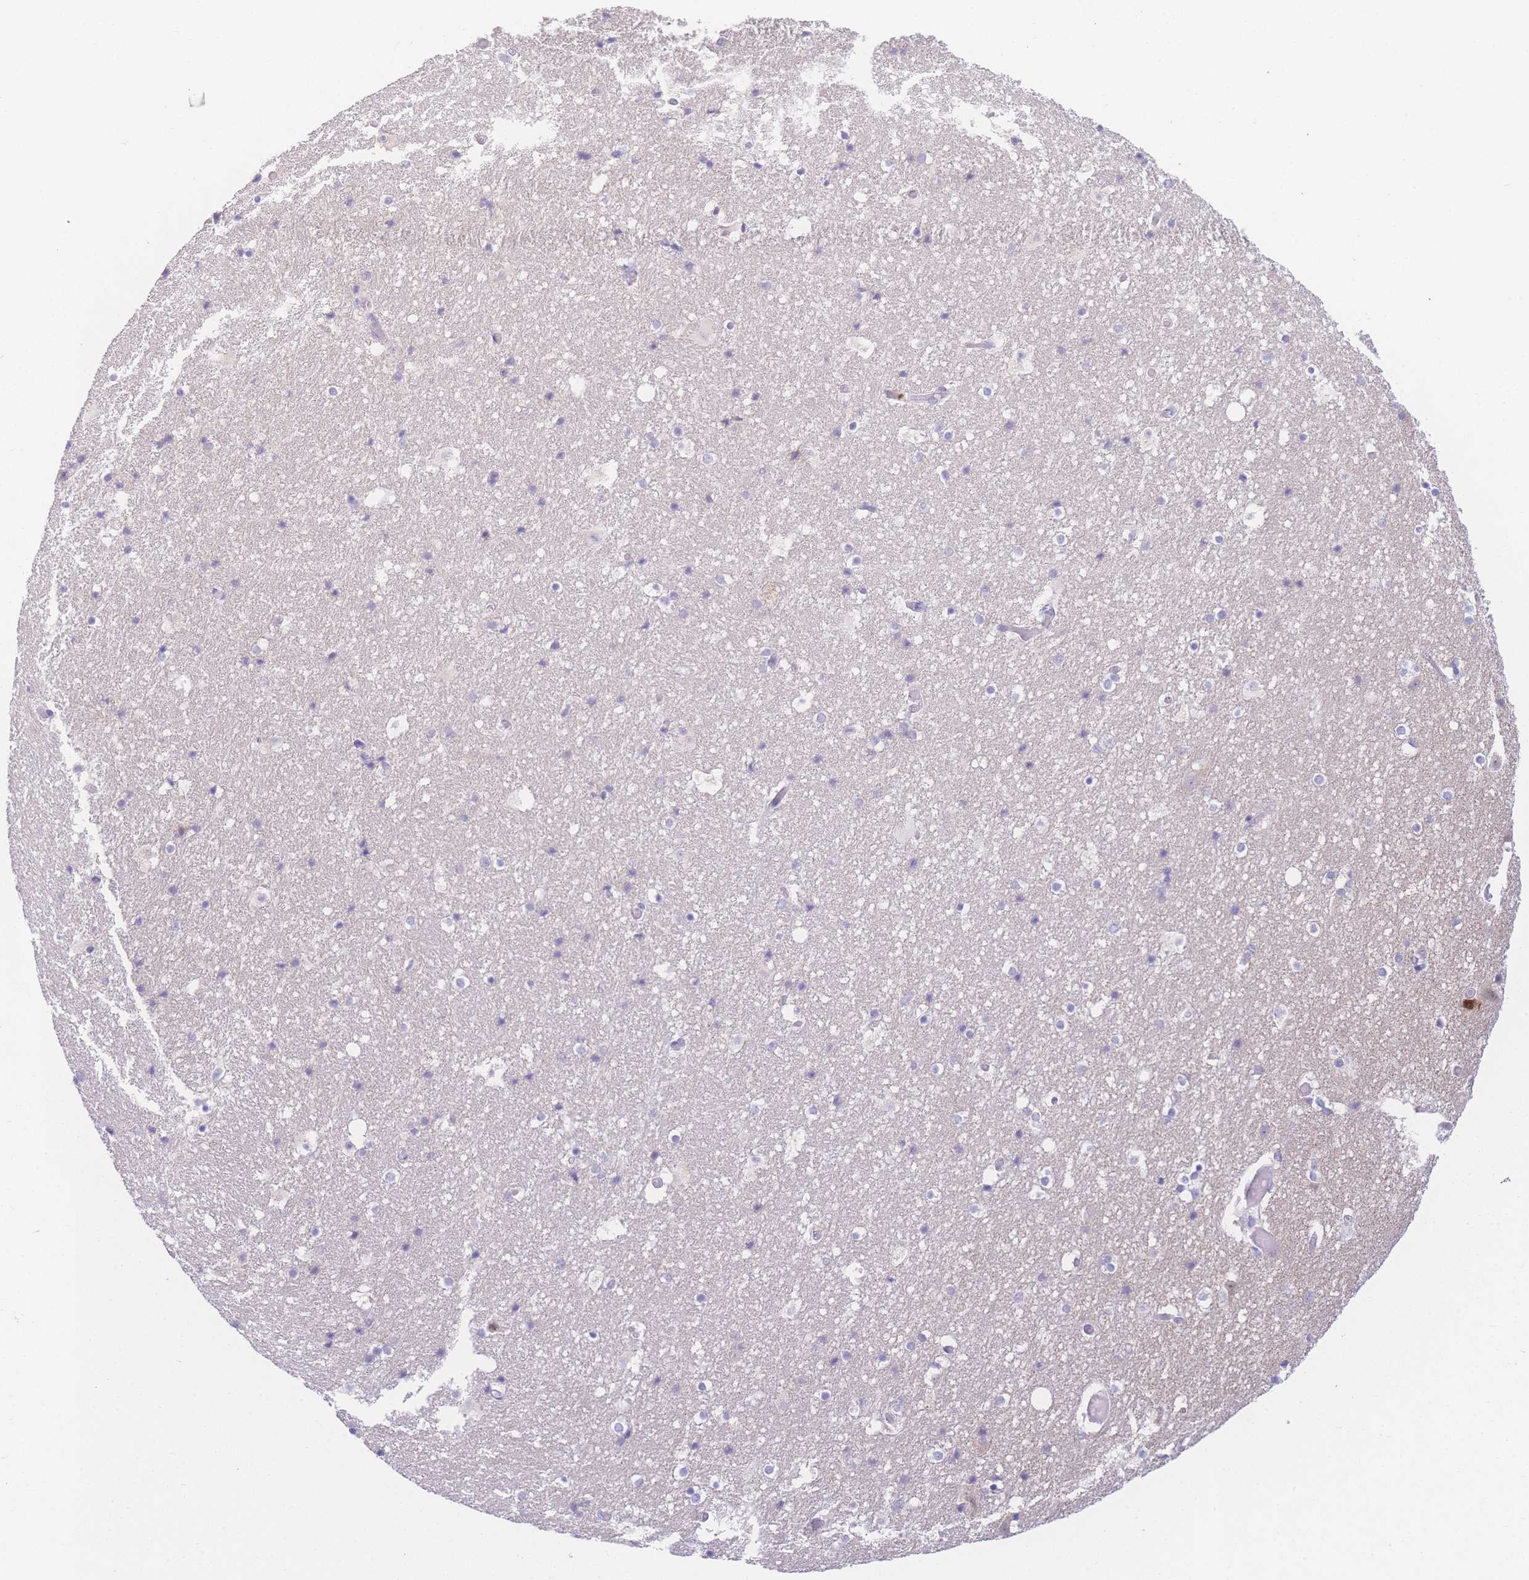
{"staining": {"intensity": "weak", "quantity": "<25%", "location": "cytoplasmic/membranous"}, "tissue": "hippocampus", "cell_type": "Glial cells", "image_type": "normal", "snomed": [{"axis": "morphology", "description": "Normal tissue, NOS"}, {"axis": "topography", "description": "Hippocampus"}], "caption": "This image is of unremarkable hippocampus stained with immunohistochemistry to label a protein in brown with the nuclei are counter-stained blue. There is no positivity in glial cells. The staining is performed using DAB brown chromogen with nuclei counter-stained in using hematoxylin.", "gene": "NBEAL1", "patient": {"sex": "female", "age": 52}}